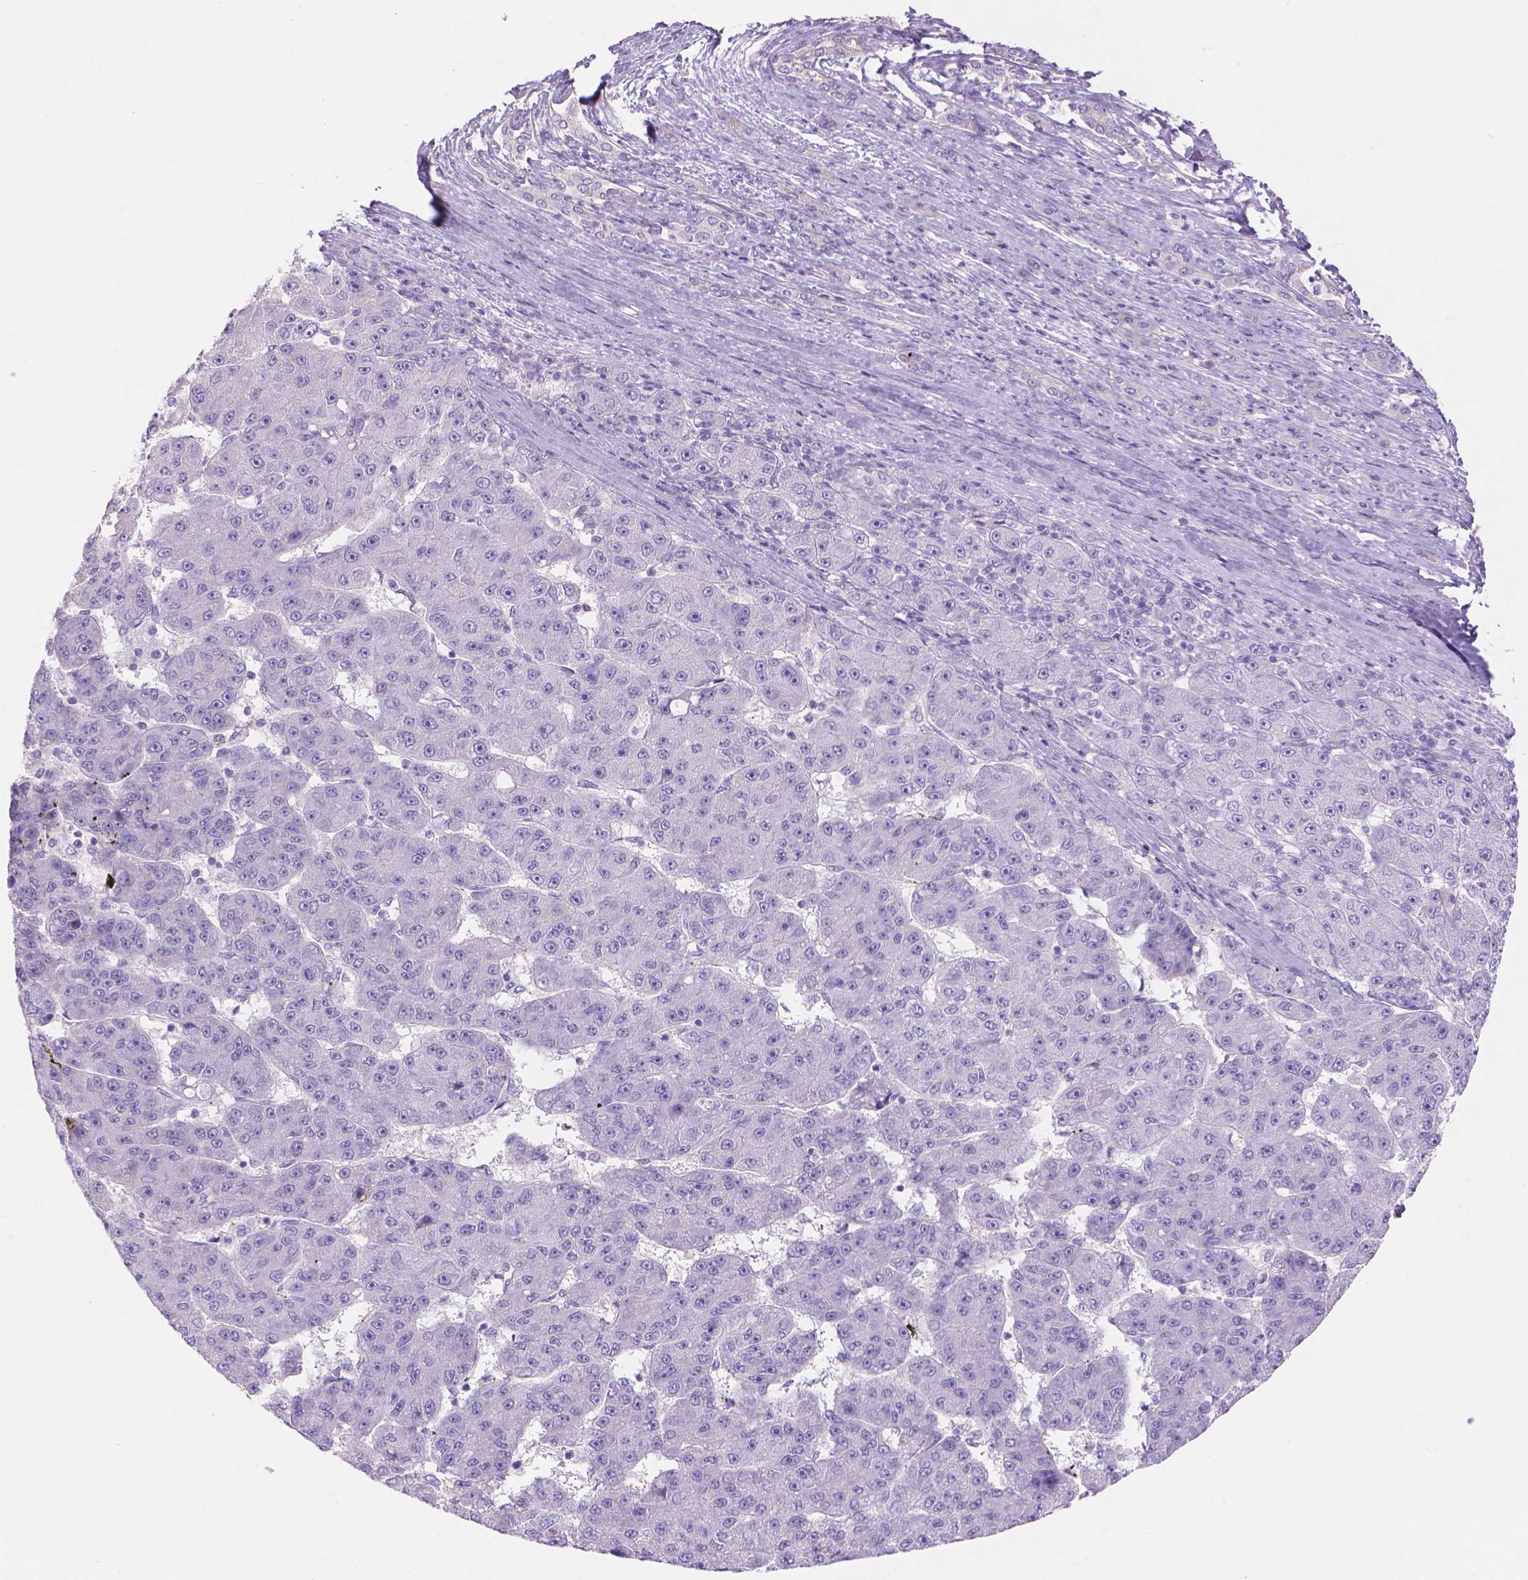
{"staining": {"intensity": "negative", "quantity": "none", "location": "none"}, "tissue": "liver cancer", "cell_type": "Tumor cells", "image_type": "cancer", "snomed": [{"axis": "morphology", "description": "Carcinoma, Hepatocellular, NOS"}, {"axis": "topography", "description": "Liver"}], "caption": "Liver hepatocellular carcinoma was stained to show a protein in brown. There is no significant staining in tumor cells.", "gene": "MBLAC1", "patient": {"sex": "male", "age": 67}}